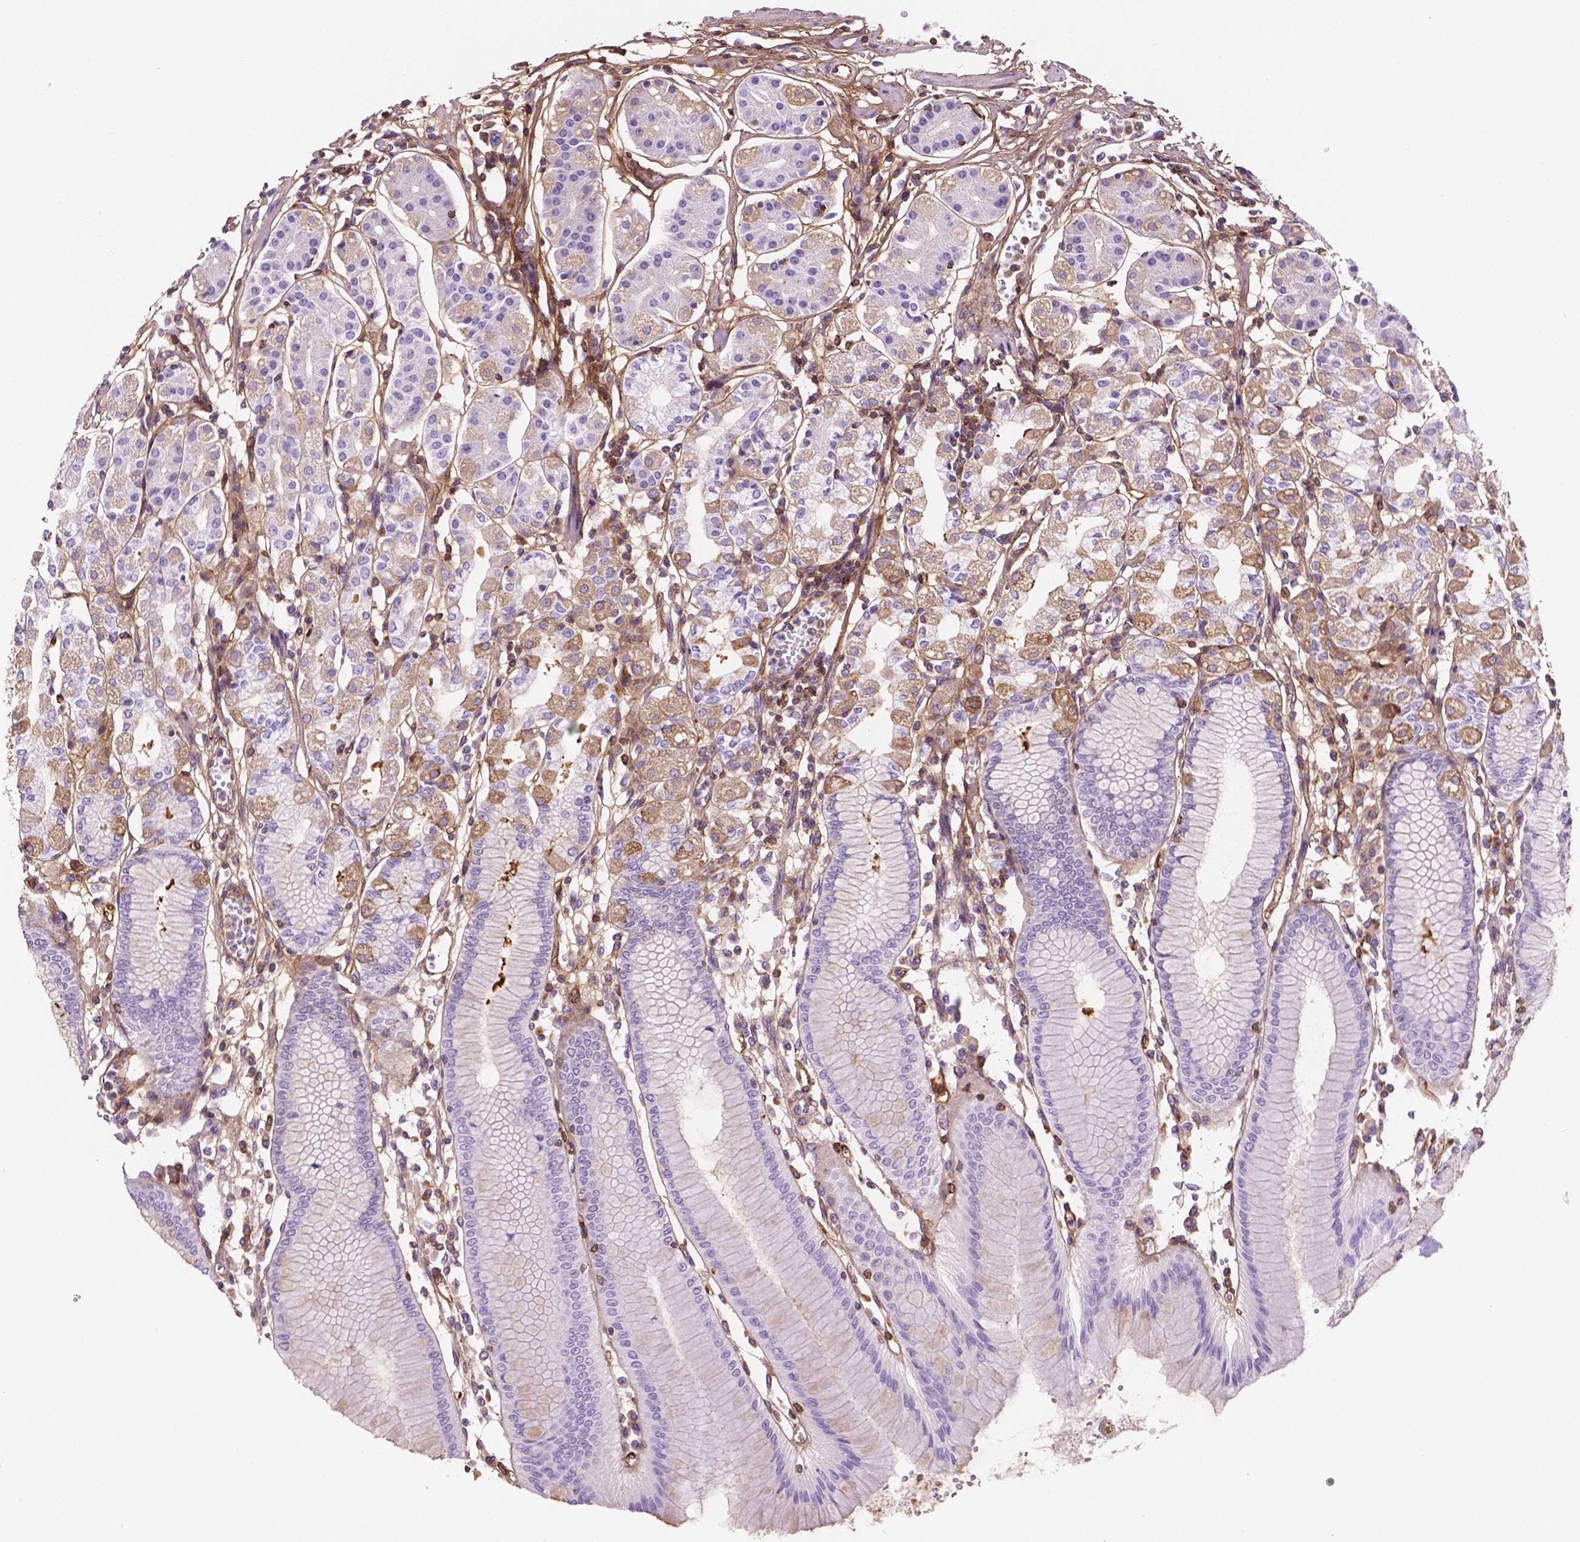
{"staining": {"intensity": "strong", "quantity": "25%-75%", "location": "cytoplasmic/membranous"}, "tissue": "stomach", "cell_type": "Glandular cells", "image_type": "normal", "snomed": [{"axis": "morphology", "description": "Normal tissue, NOS"}, {"axis": "topography", "description": "Skeletal muscle"}, {"axis": "topography", "description": "Stomach"}], "caption": "IHC photomicrograph of benign stomach stained for a protein (brown), which exhibits high levels of strong cytoplasmic/membranous positivity in about 25%-75% of glandular cells.", "gene": "DCN", "patient": {"sex": "female", "age": 57}}